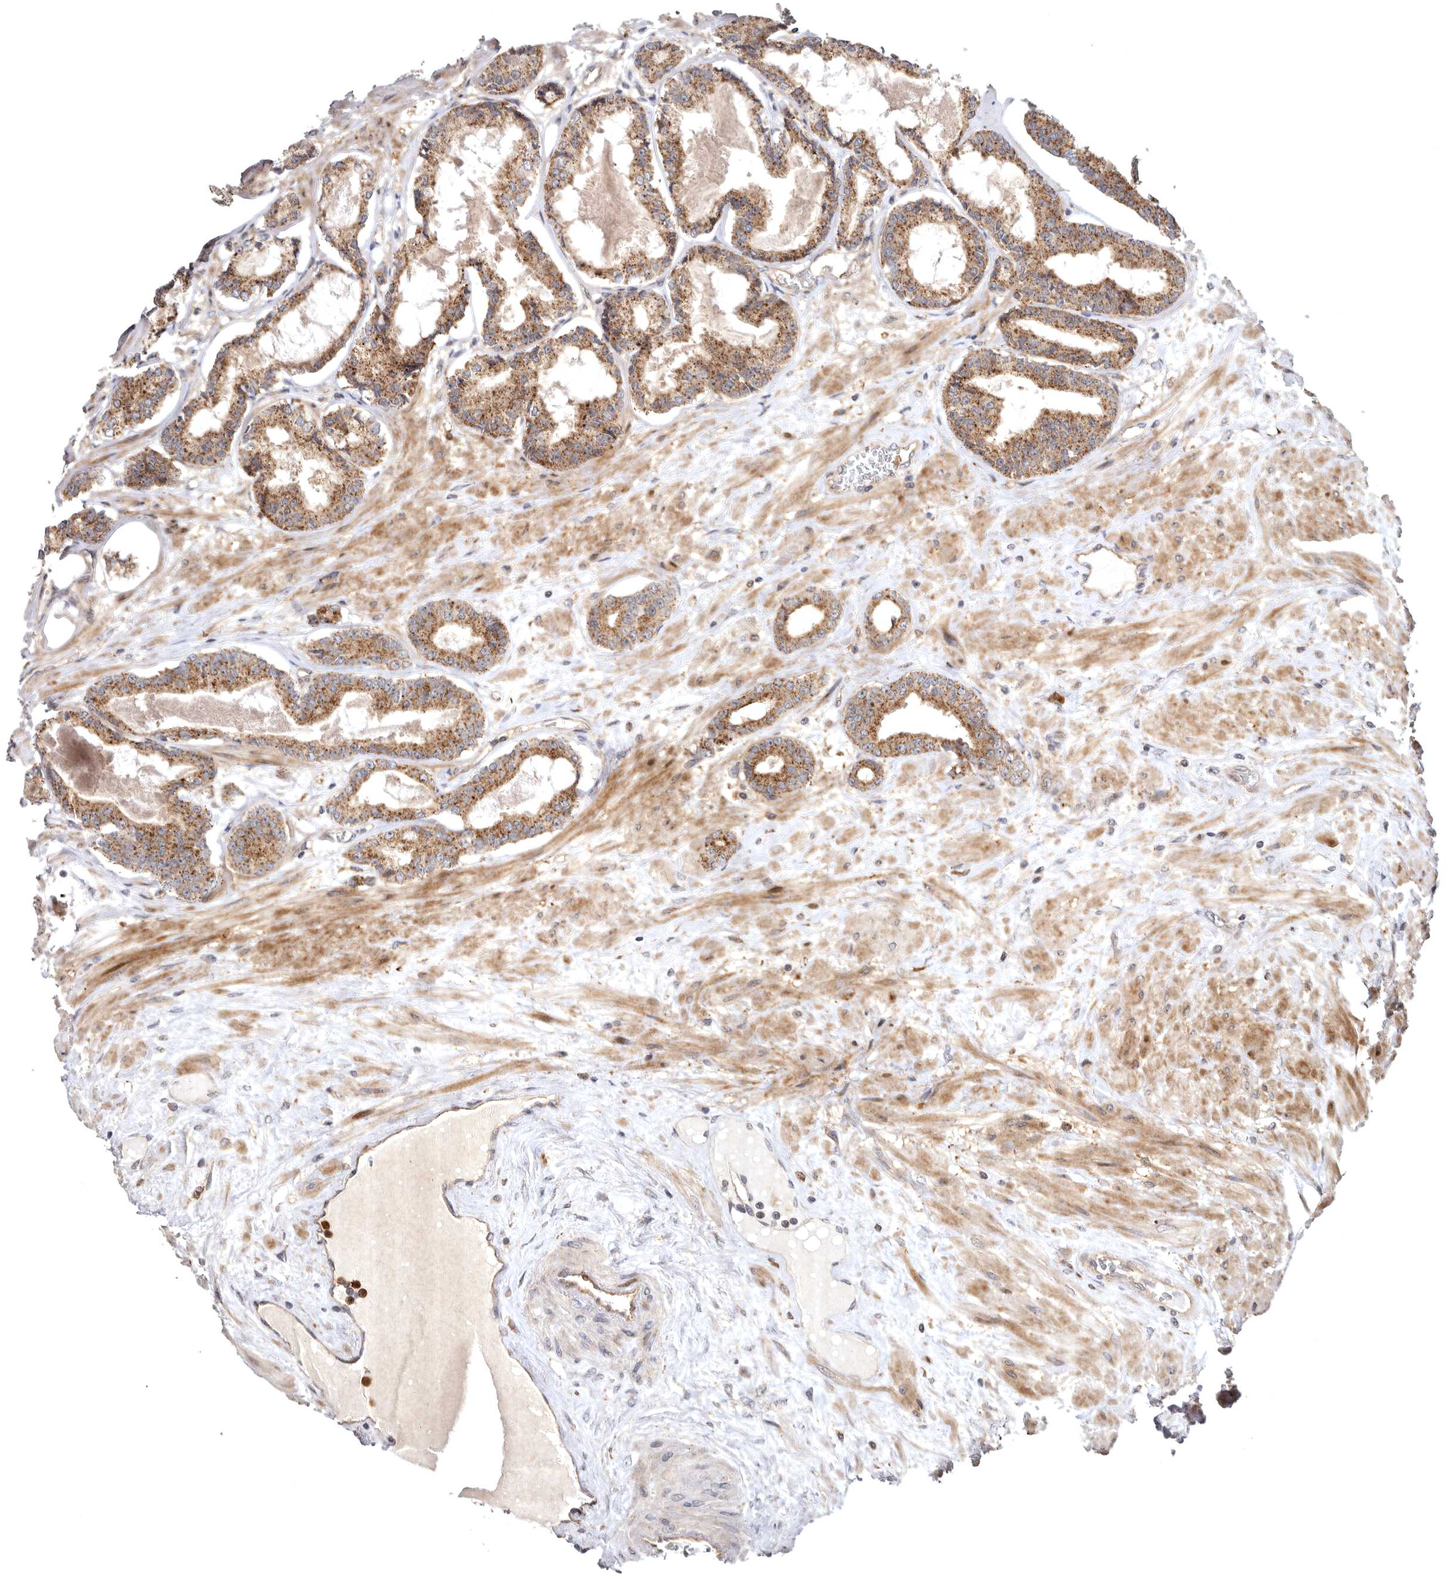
{"staining": {"intensity": "moderate", "quantity": ">75%", "location": "cytoplasmic/membranous"}, "tissue": "prostate cancer", "cell_type": "Tumor cells", "image_type": "cancer", "snomed": [{"axis": "morphology", "description": "Adenocarcinoma, Low grade"}, {"axis": "topography", "description": "Prostate"}], "caption": "Brown immunohistochemical staining in human prostate cancer (low-grade adenocarcinoma) displays moderate cytoplasmic/membranous positivity in approximately >75% of tumor cells. The staining was performed using DAB (3,3'-diaminobenzidine) to visualize the protein expression in brown, while the nuclei were stained in blue with hematoxylin (Magnification: 20x).", "gene": "FGFR4", "patient": {"sex": "male", "age": 60}}